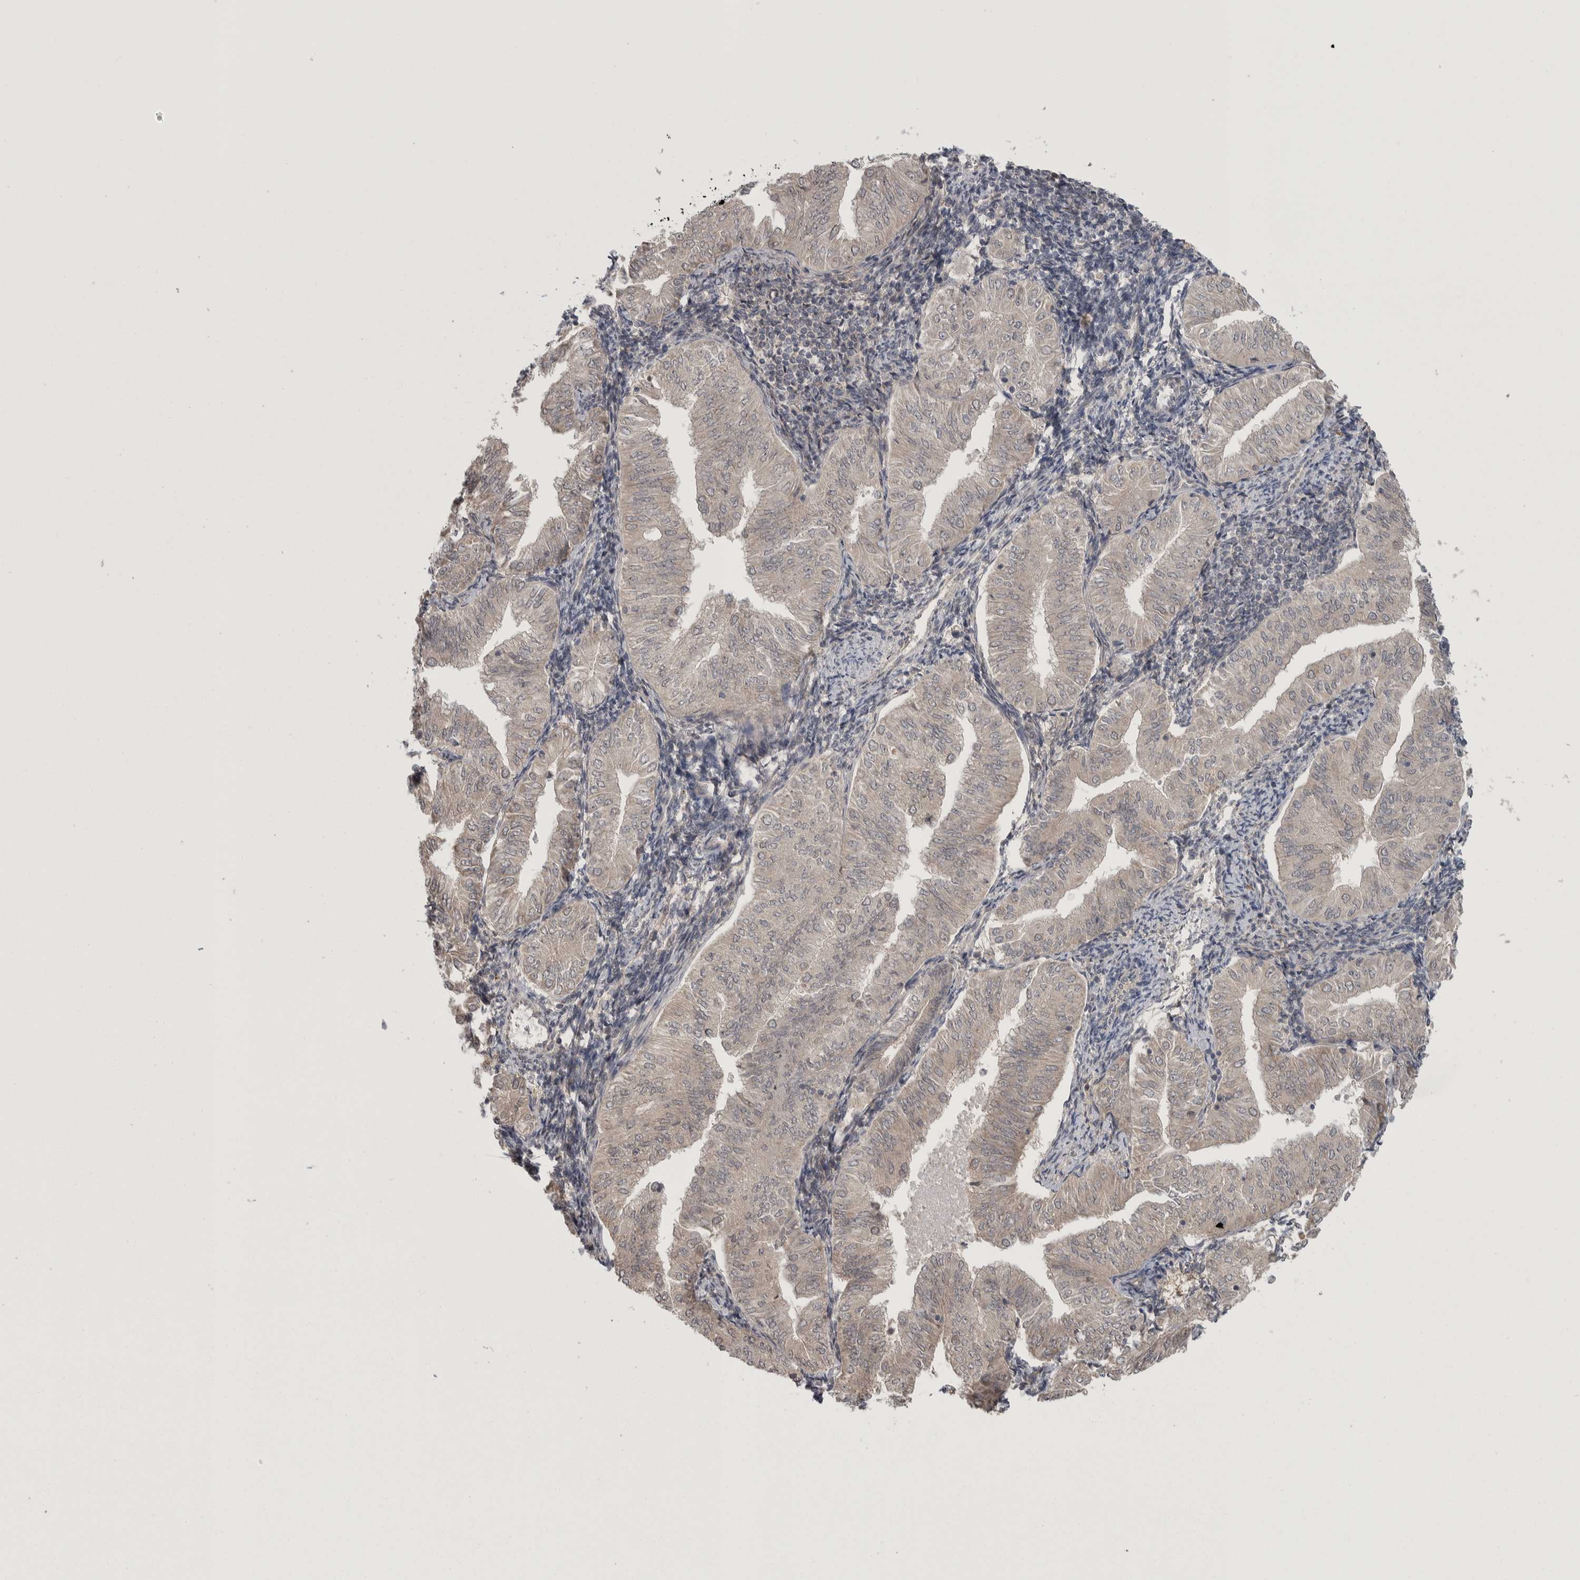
{"staining": {"intensity": "weak", "quantity": "<25%", "location": "cytoplasmic/membranous"}, "tissue": "endometrial cancer", "cell_type": "Tumor cells", "image_type": "cancer", "snomed": [{"axis": "morphology", "description": "Normal tissue, NOS"}, {"axis": "morphology", "description": "Adenocarcinoma, NOS"}, {"axis": "topography", "description": "Endometrium"}], "caption": "This is an immunohistochemistry histopathology image of human adenocarcinoma (endometrial). There is no staining in tumor cells.", "gene": "CUL2", "patient": {"sex": "female", "age": 53}}